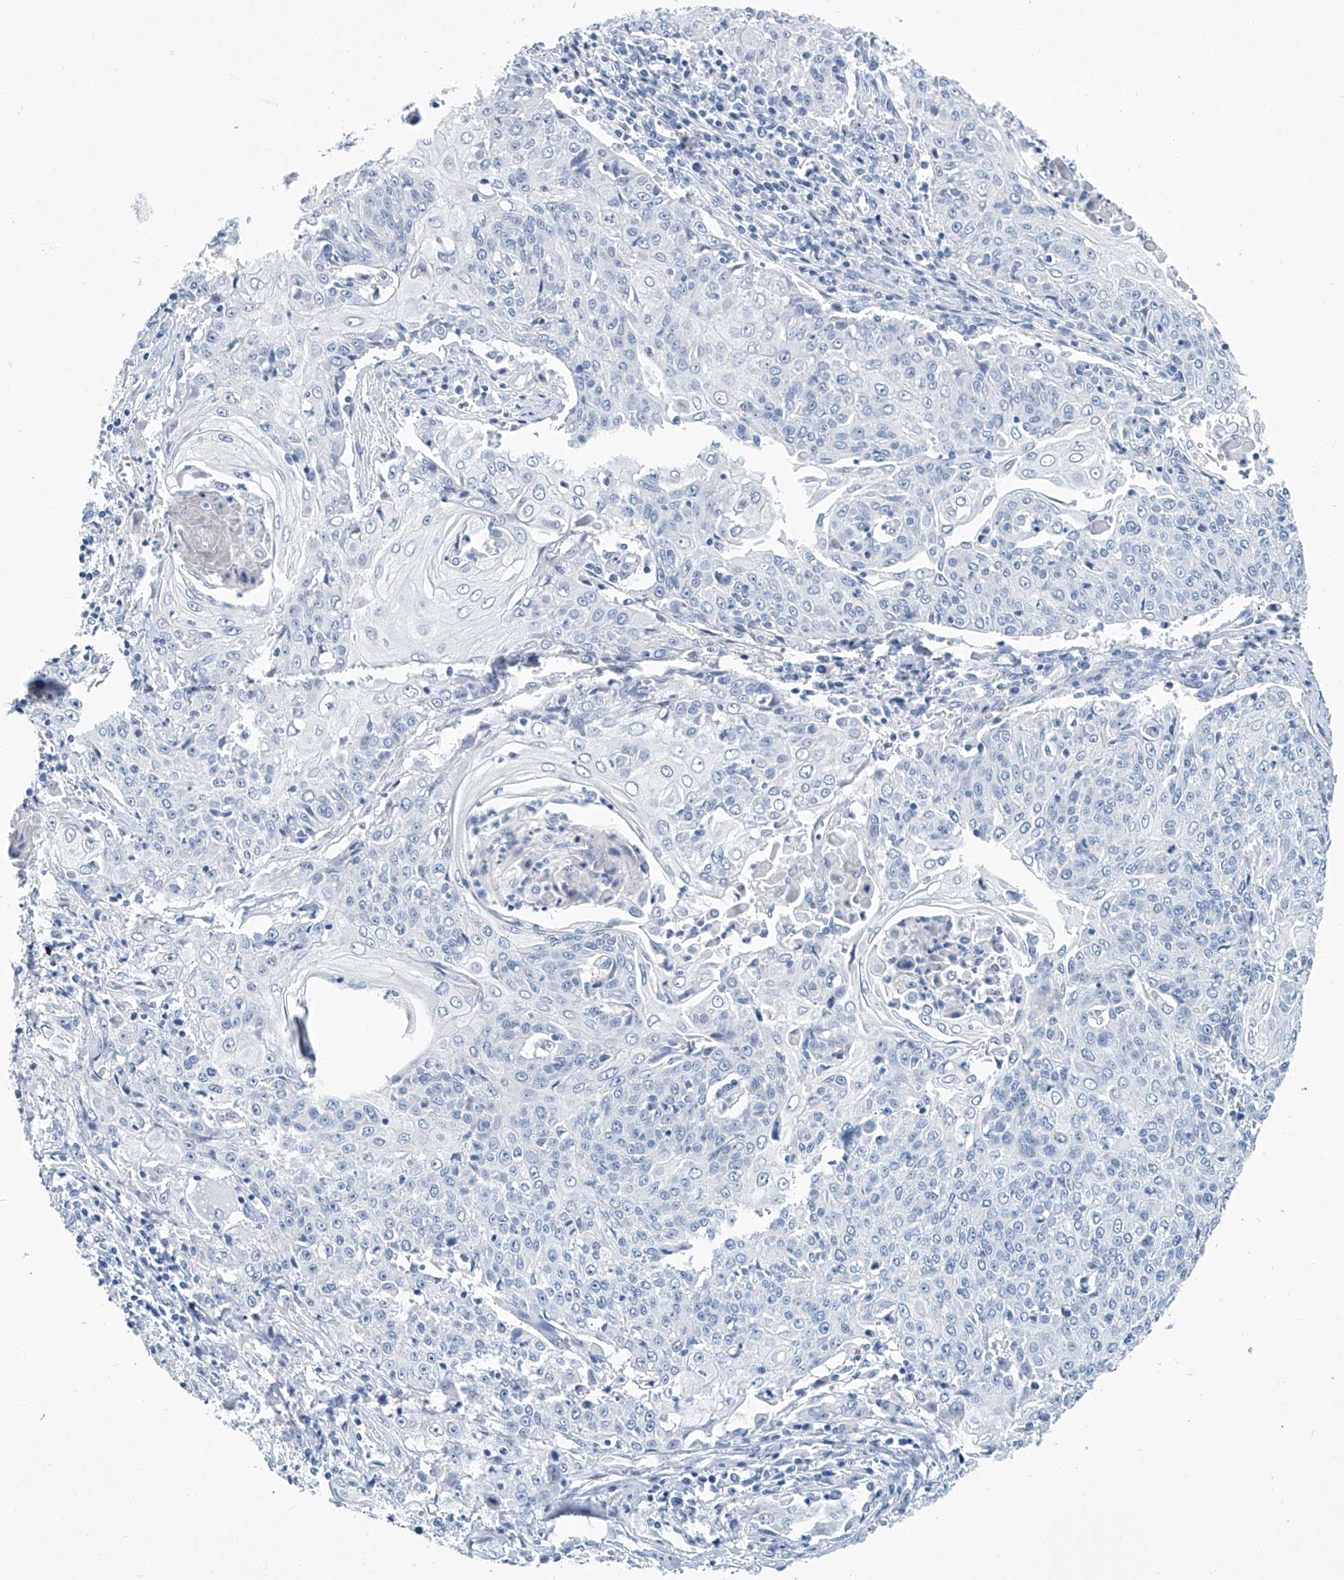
{"staining": {"intensity": "negative", "quantity": "none", "location": "none"}, "tissue": "cervical cancer", "cell_type": "Tumor cells", "image_type": "cancer", "snomed": [{"axis": "morphology", "description": "Squamous cell carcinoma, NOS"}, {"axis": "topography", "description": "Cervix"}], "caption": "The histopathology image reveals no significant staining in tumor cells of cervical squamous cell carcinoma.", "gene": "CYP2A7", "patient": {"sex": "female", "age": 48}}